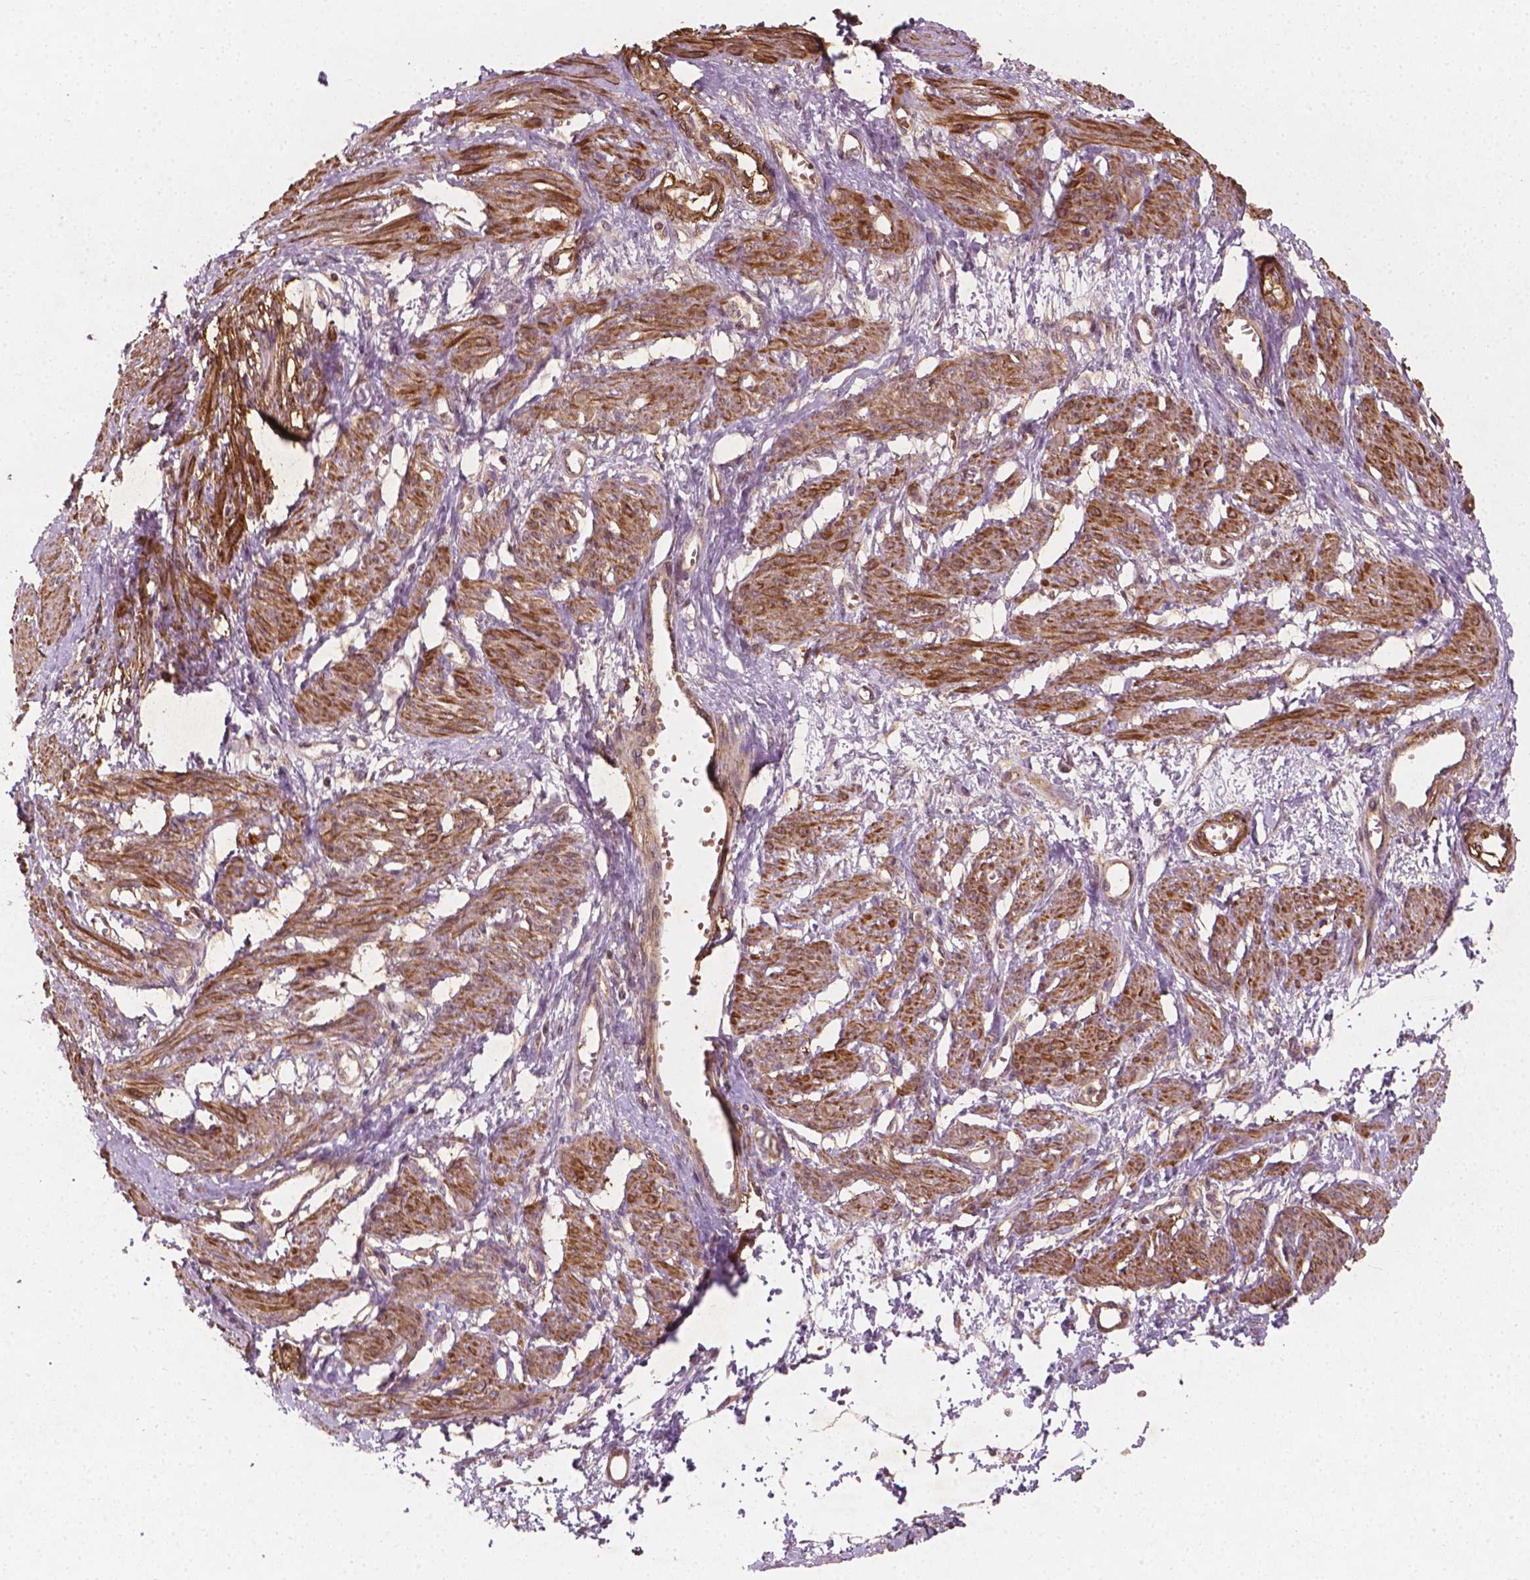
{"staining": {"intensity": "moderate", "quantity": ">75%", "location": "cytoplasmic/membranous"}, "tissue": "smooth muscle", "cell_type": "Smooth muscle cells", "image_type": "normal", "snomed": [{"axis": "morphology", "description": "Normal tissue, NOS"}, {"axis": "topography", "description": "Smooth muscle"}, {"axis": "topography", "description": "Uterus"}], "caption": "Smooth muscle cells exhibit moderate cytoplasmic/membranous expression in about >75% of cells in unremarkable smooth muscle. (DAB = brown stain, brightfield microscopy at high magnification).", "gene": "CYFIP1", "patient": {"sex": "female", "age": 39}}